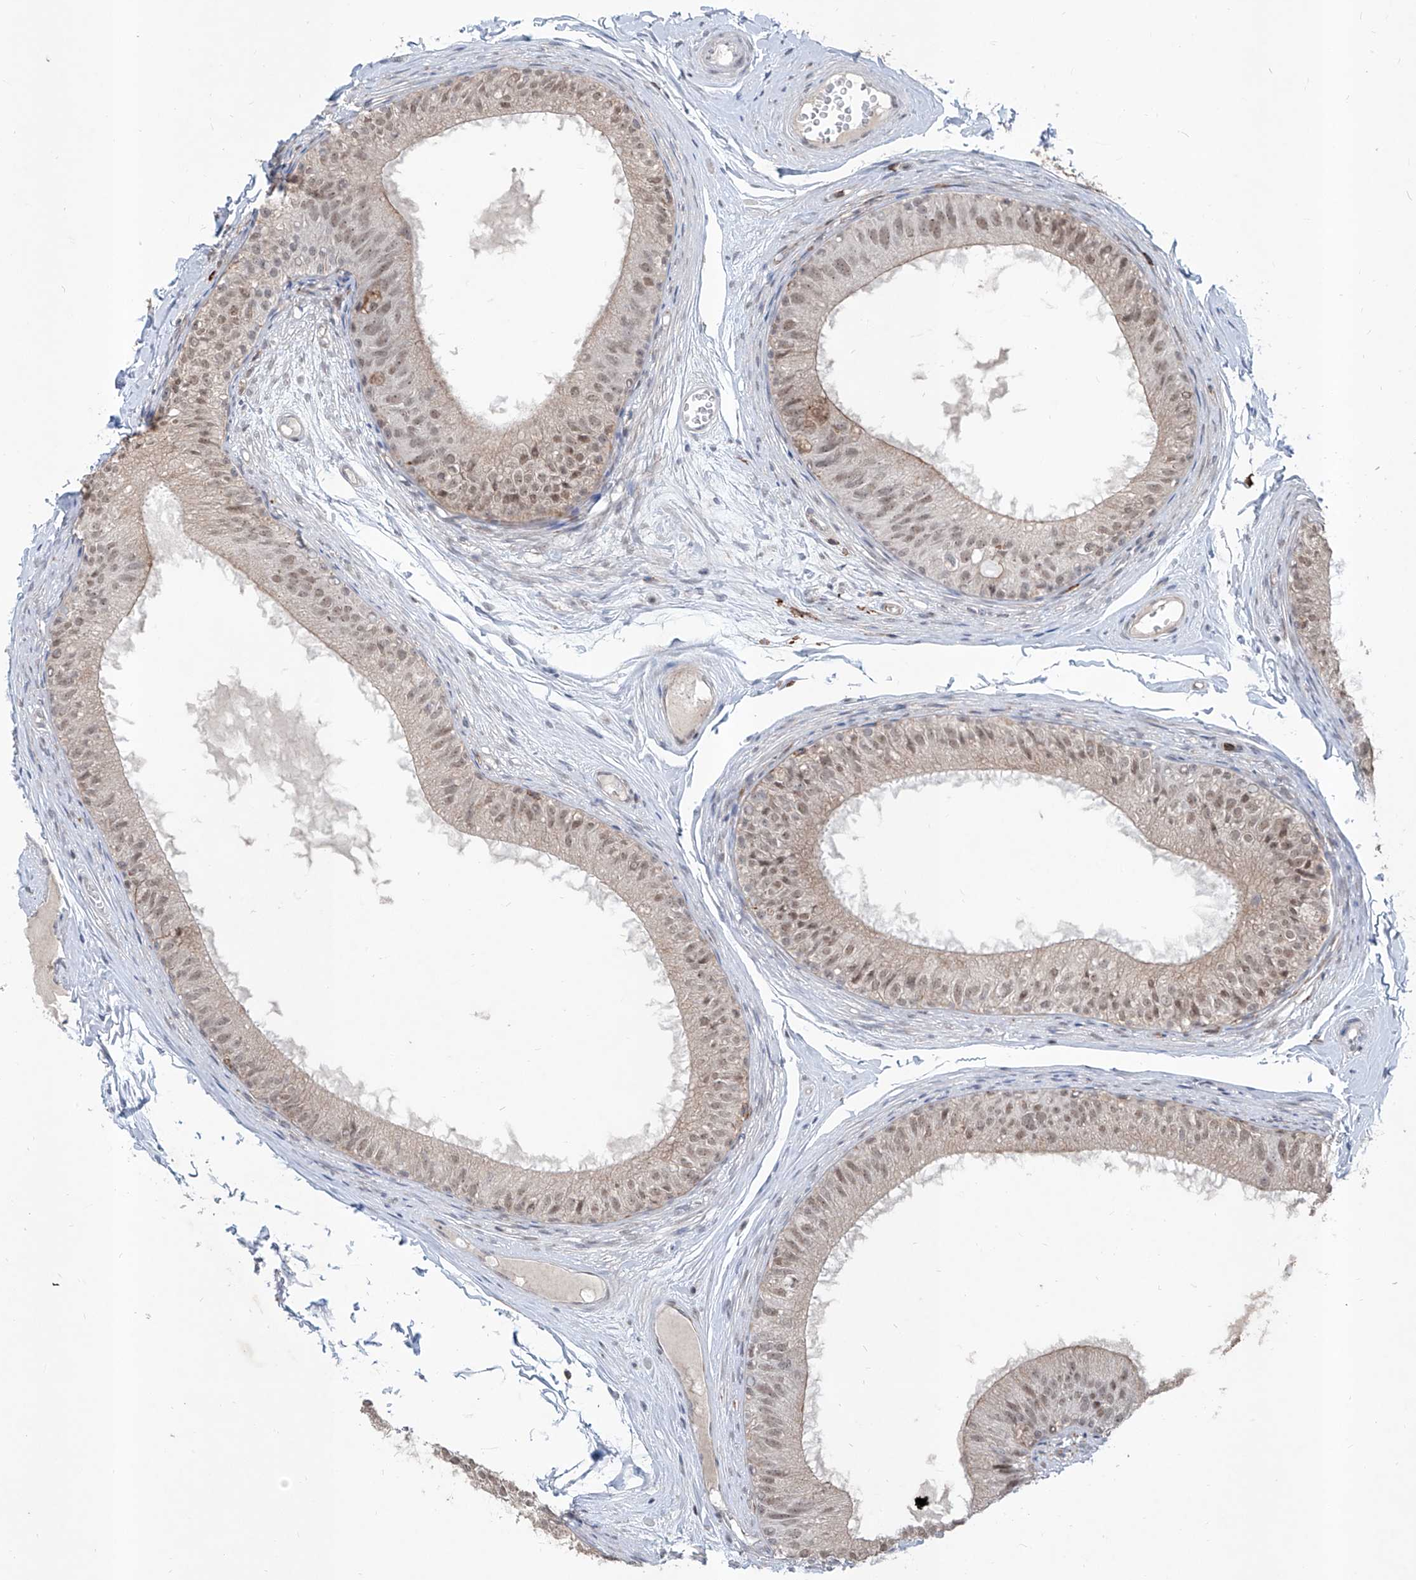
{"staining": {"intensity": "moderate", "quantity": ">75%", "location": "nuclear"}, "tissue": "epididymis", "cell_type": "Glandular cells", "image_type": "normal", "snomed": [{"axis": "morphology", "description": "Normal tissue, NOS"}, {"axis": "morphology", "description": "Seminoma in situ"}, {"axis": "topography", "description": "Testis"}, {"axis": "topography", "description": "Epididymis"}], "caption": "The photomicrograph displays a brown stain indicating the presence of a protein in the nuclear of glandular cells in epididymis.", "gene": "ZBTB48", "patient": {"sex": "male", "age": 28}}